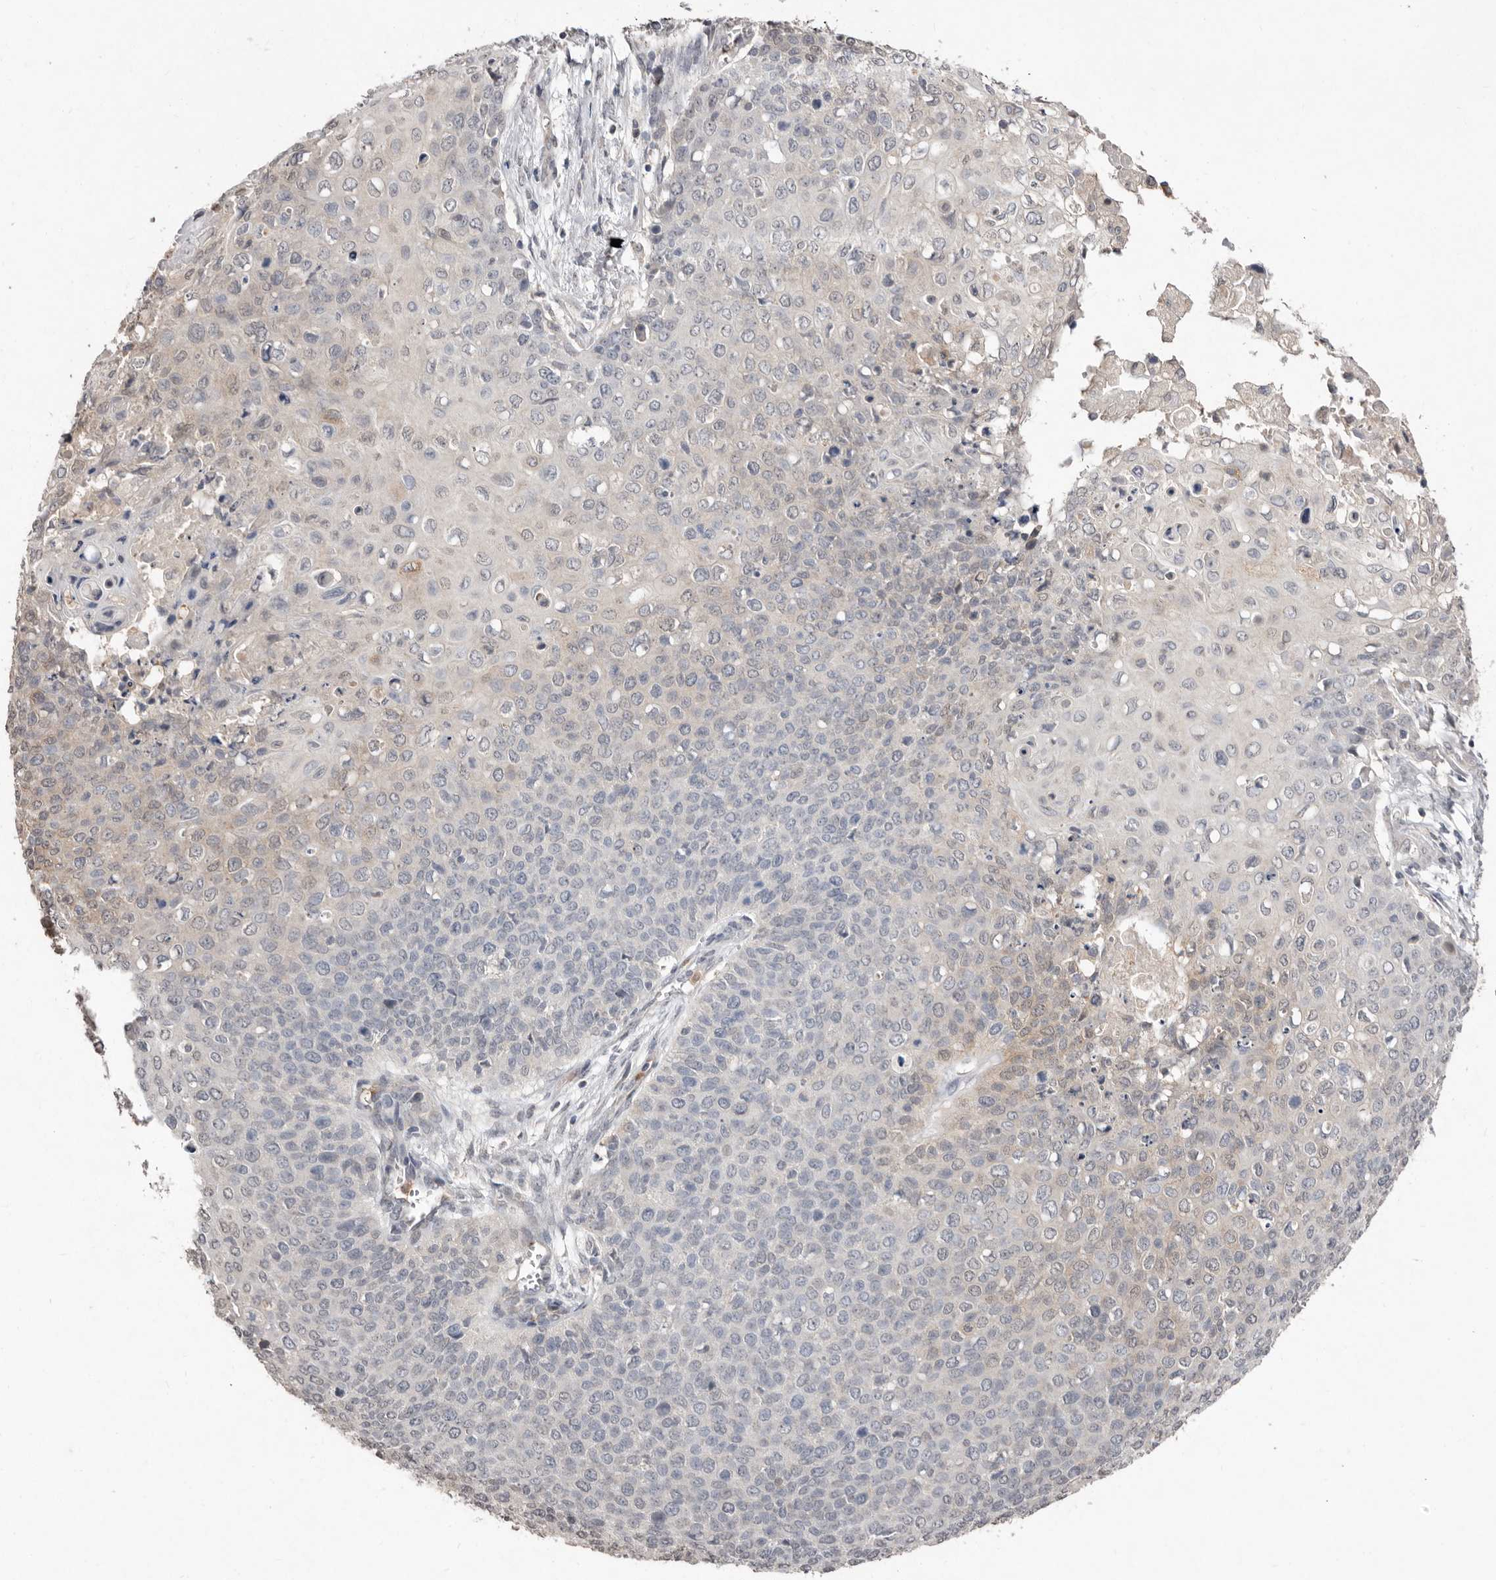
{"staining": {"intensity": "weak", "quantity": "<25%", "location": "cytoplasmic/membranous"}, "tissue": "cervical cancer", "cell_type": "Tumor cells", "image_type": "cancer", "snomed": [{"axis": "morphology", "description": "Squamous cell carcinoma, NOS"}, {"axis": "topography", "description": "Cervix"}], "caption": "Immunohistochemistry histopathology image of neoplastic tissue: human cervical squamous cell carcinoma stained with DAB reveals no significant protein staining in tumor cells. (Stains: DAB (3,3'-diaminobenzidine) immunohistochemistry (IHC) with hematoxylin counter stain, Microscopy: brightfield microscopy at high magnification).", "gene": "SULT1E1", "patient": {"sex": "female", "age": 39}}